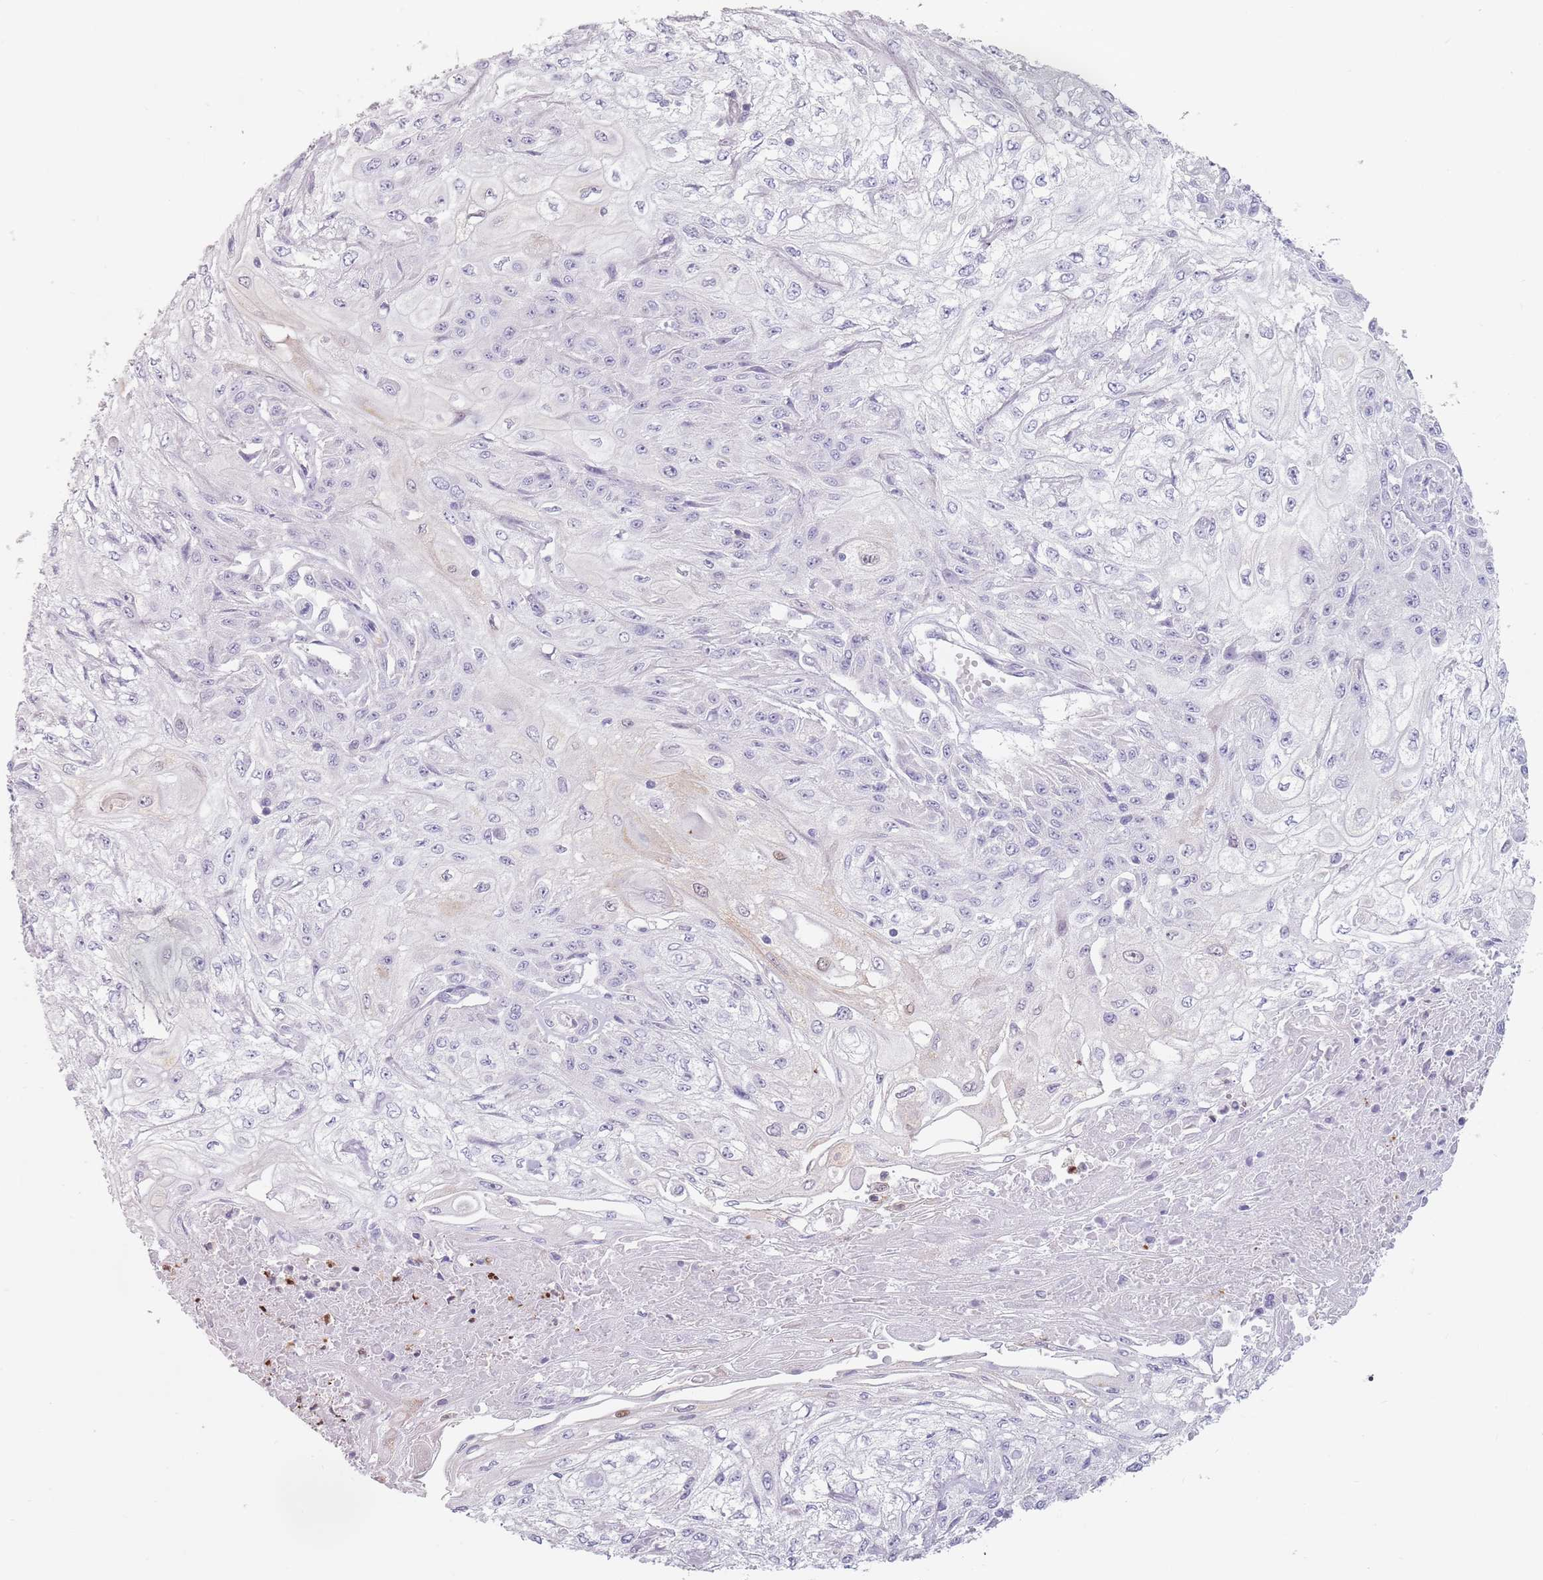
{"staining": {"intensity": "negative", "quantity": "none", "location": "none"}, "tissue": "skin cancer", "cell_type": "Tumor cells", "image_type": "cancer", "snomed": [{"axis": "morphology", "description": "Squamous cell carcinoma, NOS"}, {"axis": "morphology", "description": "Squamous cell carcinoma, metastatic, NOS"}, {"axis": "topography", "description": "Skin"}, {"axis": "topography", "description": "Lymph node"}], "caption": "Skin cancer was stained to show a protein in brown. There is no significant expression in tumor cells.", "gene": "ZNF584", "patient": {"sex": "male", "age": 75}}